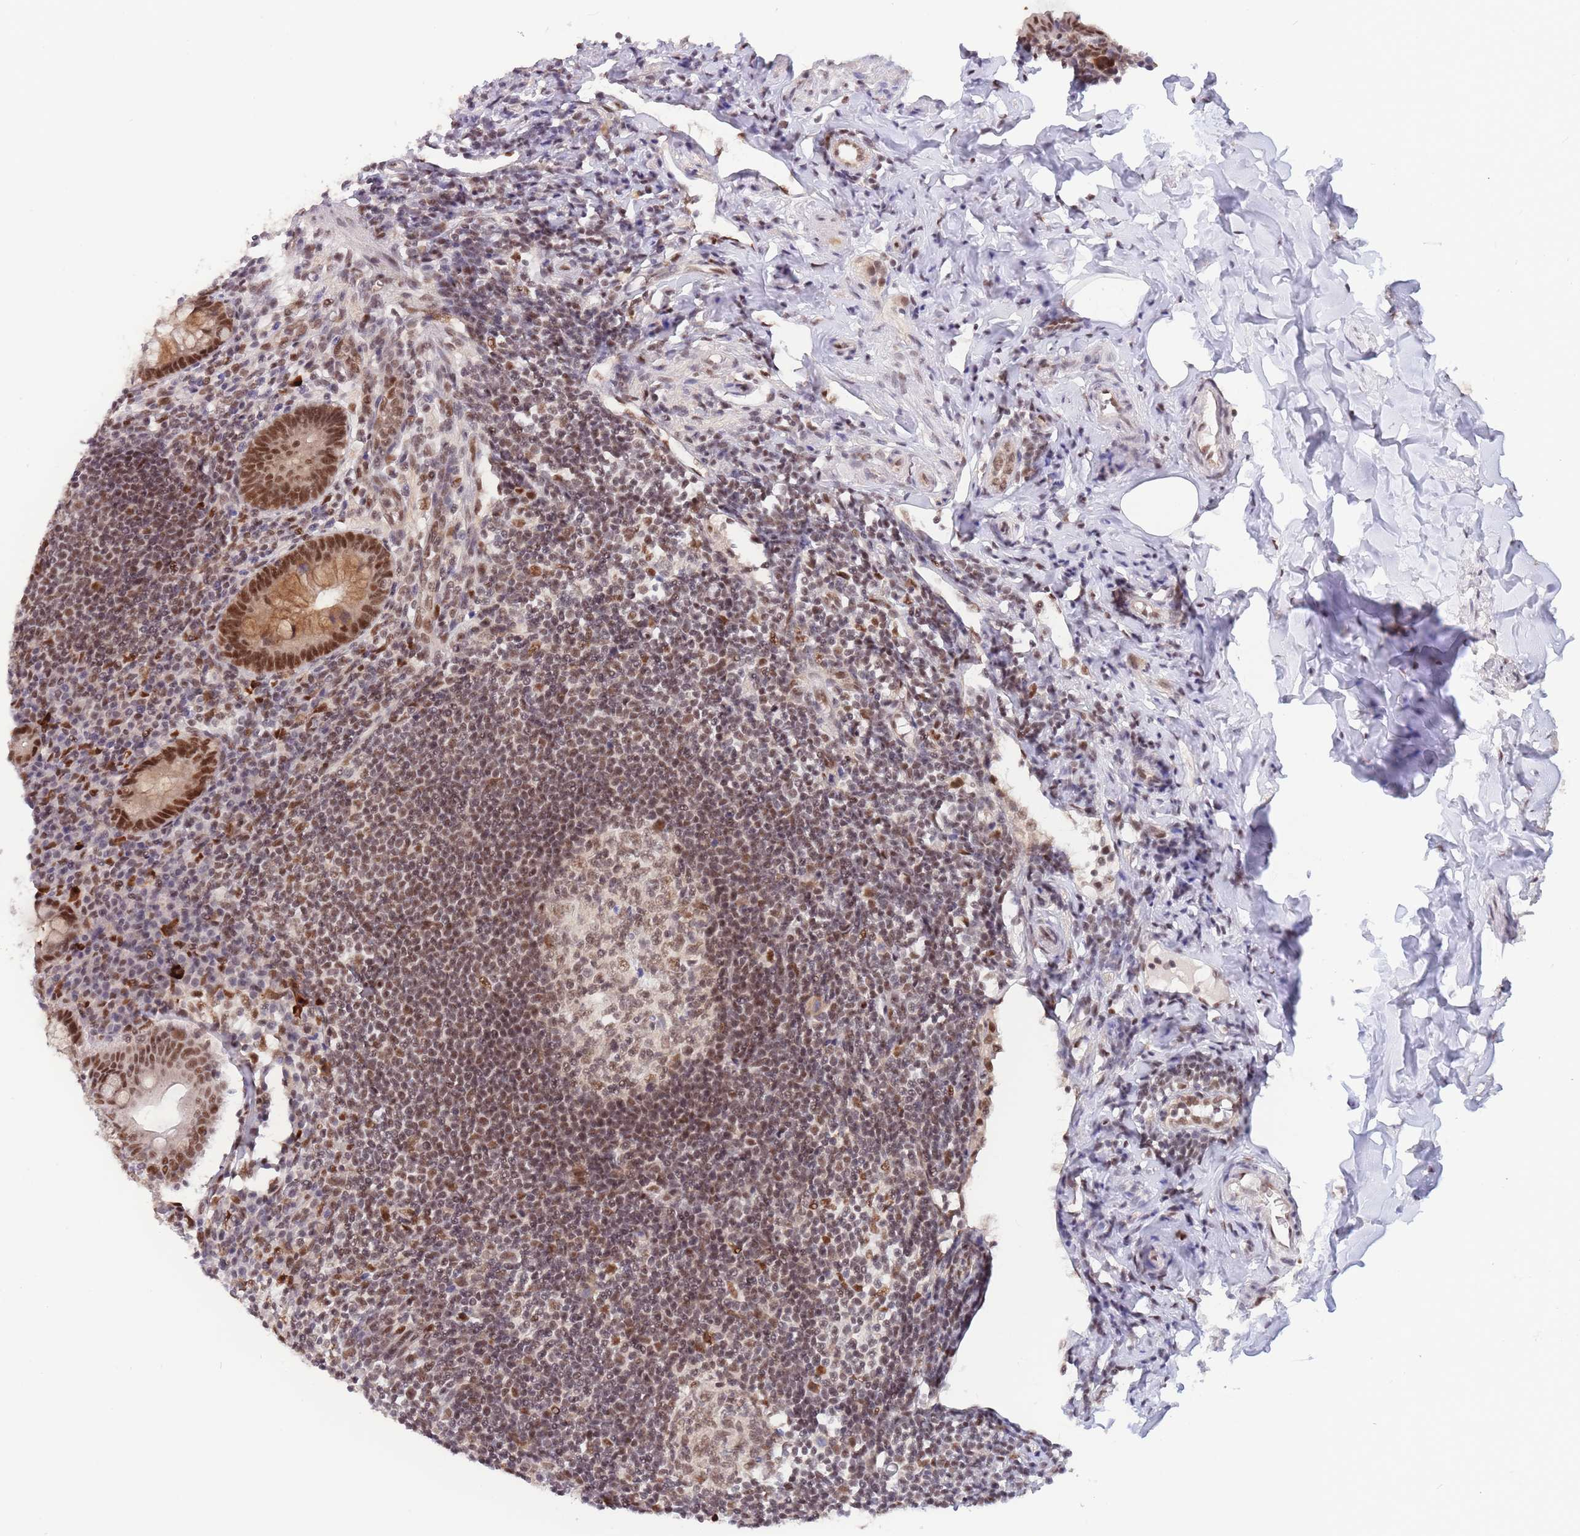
{"staining": {"intensity": "strong", "quantity": ">75%", "location": "nuclear"}, "tissue": "appendix", "cell_type": "Glandular cells", "image_type": "normal", "snomed": [{"axis": "morphology", "description": "Normal tissue, NOS"}, {"axis": "topography", "description": "Appendix"}], "caption": "A micrograph of human appendix stained for a protein displays strong nuclear brown staining in glandular cells. (brown staining indicates protein expression, while blue staining denotes nuclei).", "gene": "SMAD9", "patient": {"sex": "female", "age": 33}}